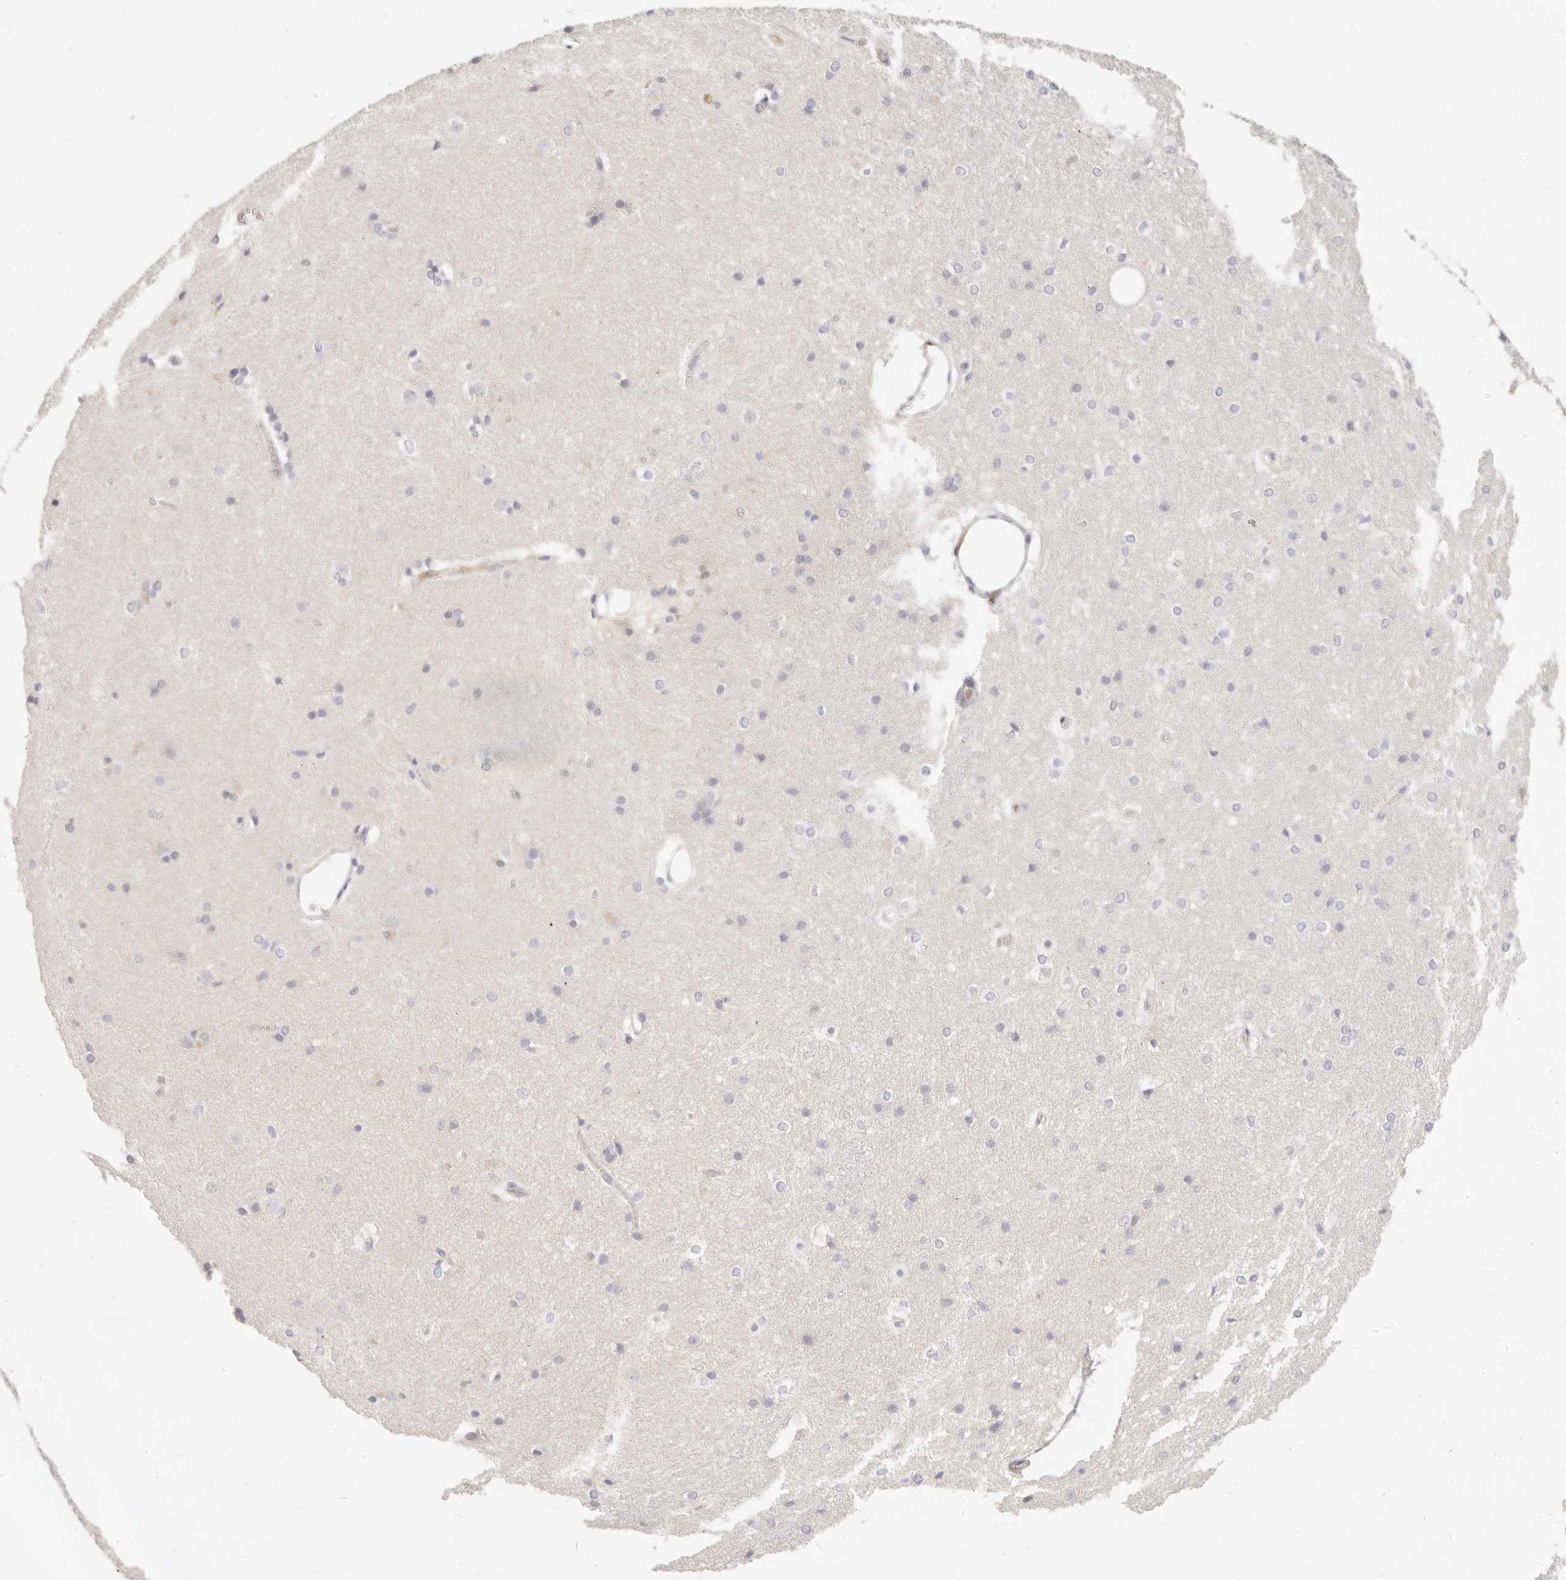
{"staining": {"intensity": "negative", "quantity": "none", "location": "none"}, "tissue": "caudate", "cell_type": "Glial cells", "image_type": "normal", "snomed": [{"axis": "morphology", "description": "Normal tissue, NOS"}, {"axis": "topography", "description": "Lateral ventricle wall"}], "caption": "Glial cells show no significant positivity in normal caudate. (DAB IHC, high magnification).", "gene": "LTB4R2", "patient": {"sex": "female", "age": 19}}